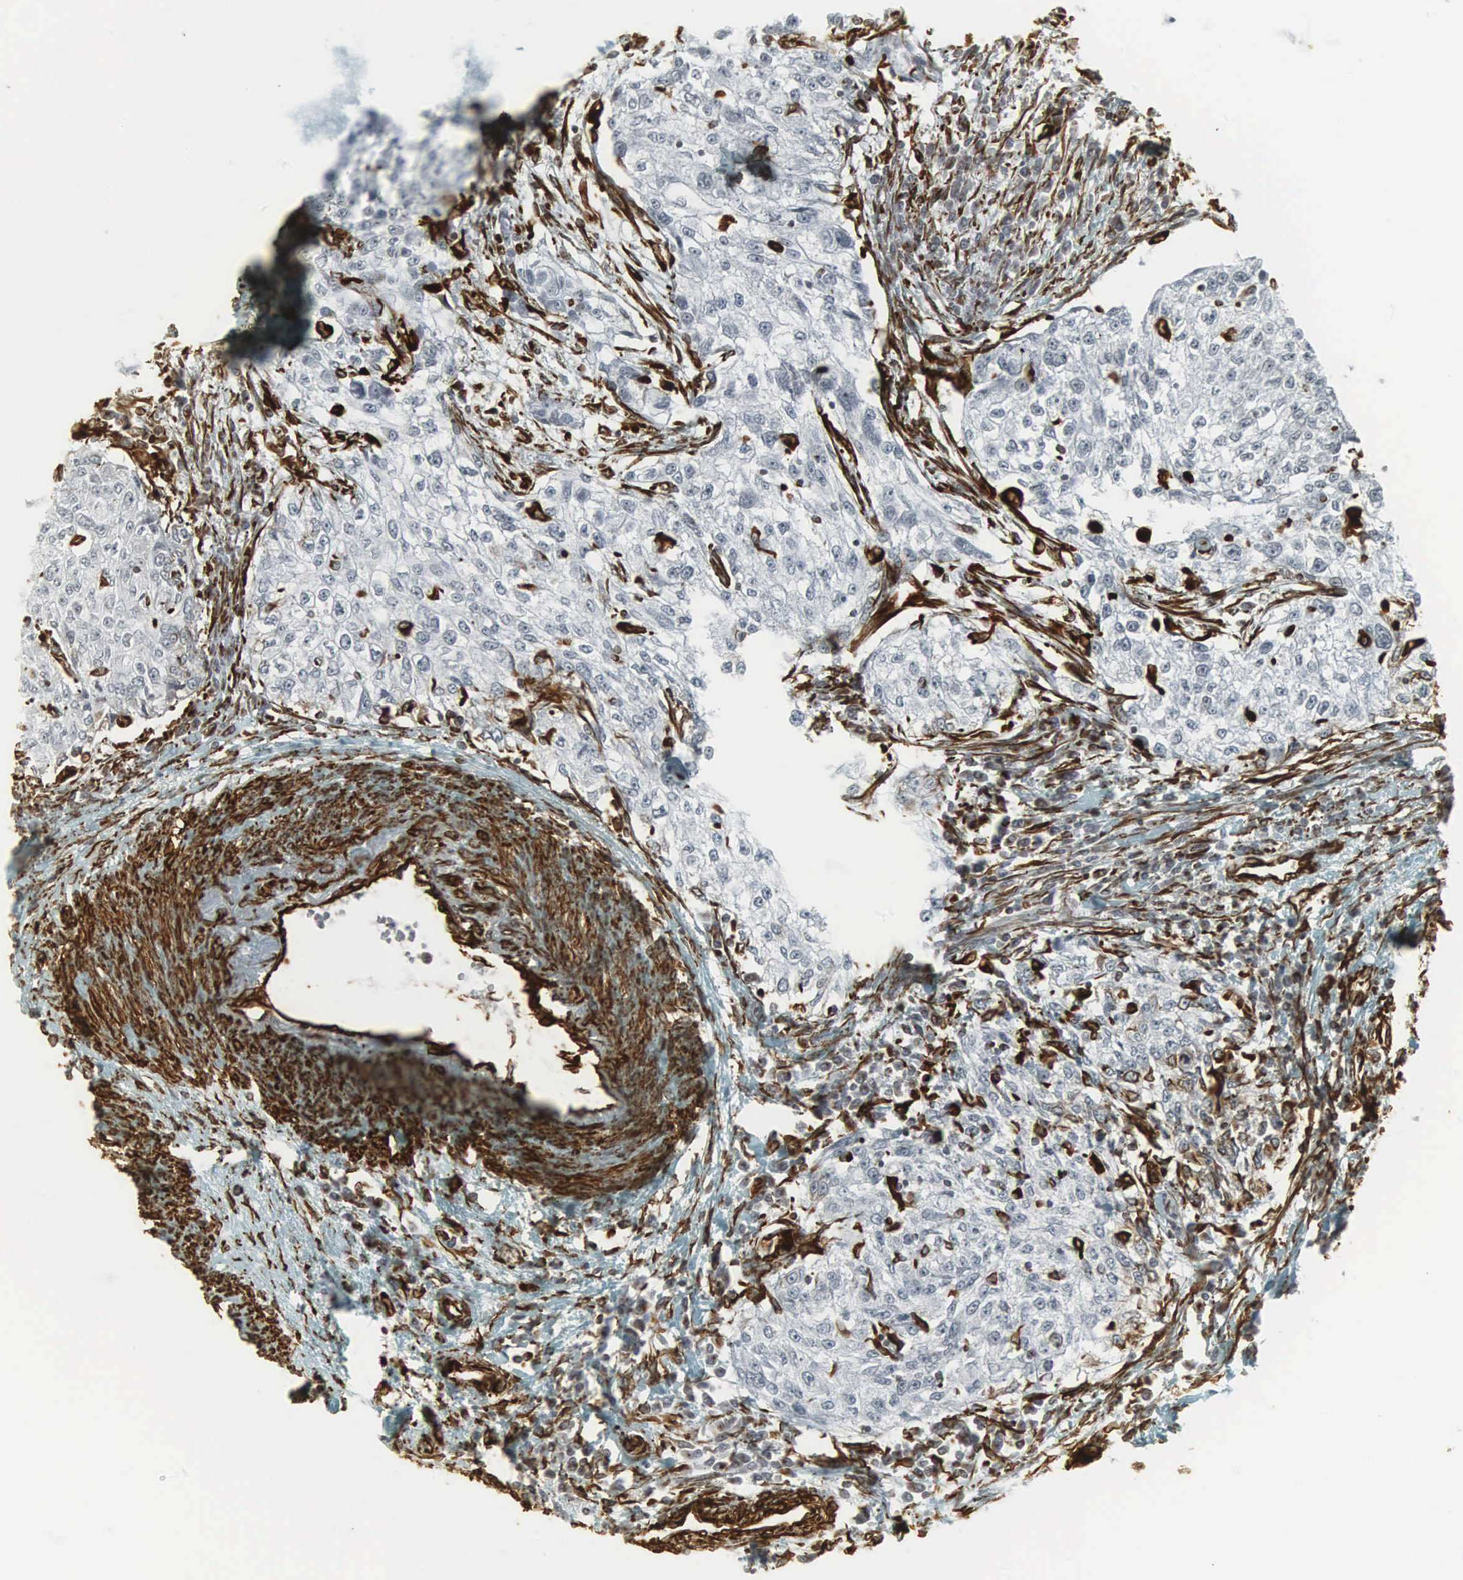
{"staining": {"intensity": "weak", "quantity": "<25%", "location": "cytoplasmic/membranous,nuclear"}, "tissue": "cervical cancer", "cell_type": "Tumor cells", "image_type": "cancer", "snomed": [{"axis": "morphology", "description": "Squamous cell carcinoma, NOS"}, {"axis": "topography", "description": "Cervix"}], "caption": "The photomicrograph reveals no staining of tumor cells in cervical cancer (squamous cell carcinoma). Brightfield microscopy of immunohistochemistry stained with DAB (3,3'-diaminobenzidine) (brown) and hematoxylin (blue), captured at high magnification.", "gene": "VIM", "patient": {"sex": "female", "age": 57}}